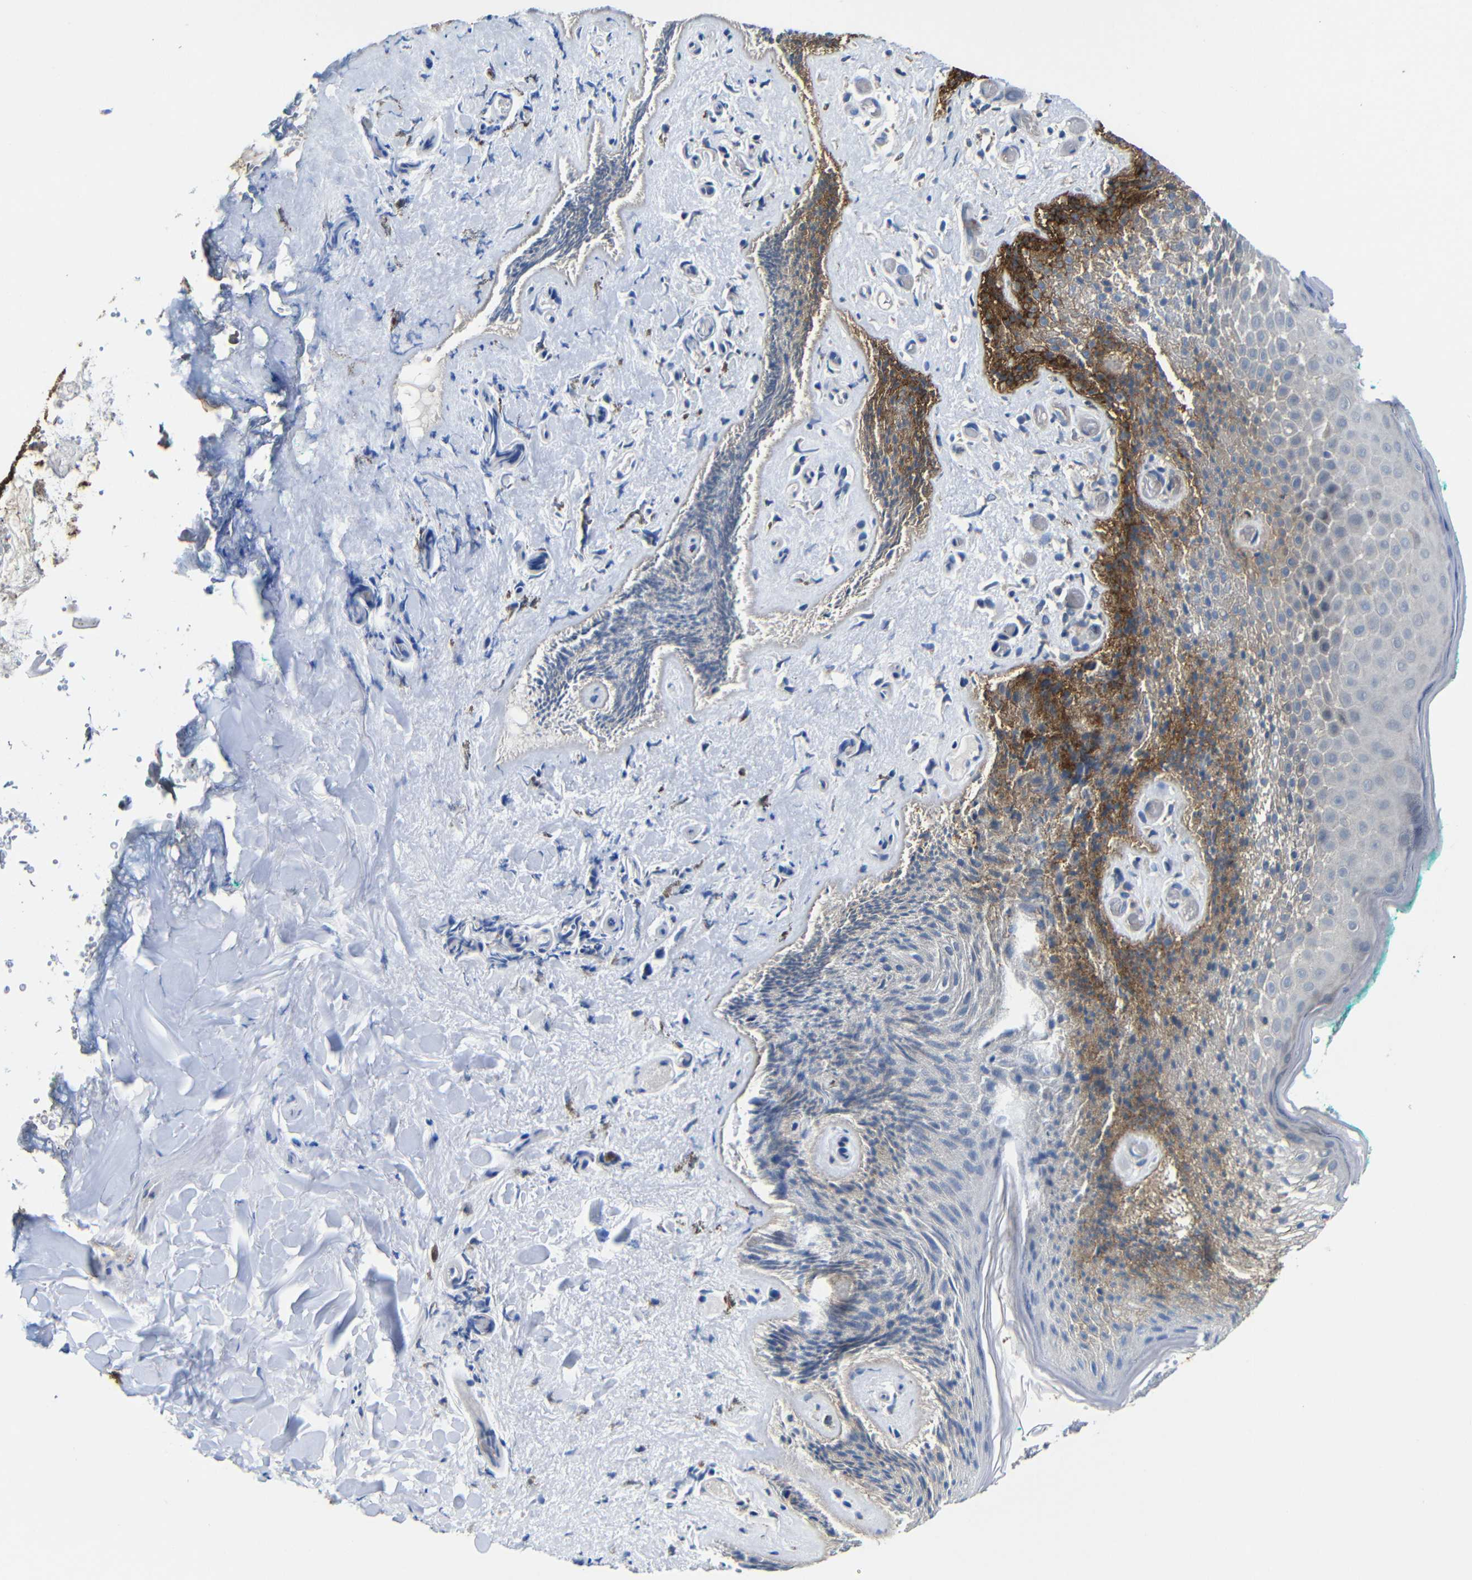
{"staining": {"intensity": "strong", "quantity": "<25%", "location": "cytoplasmic/membranous"}, "tissue": "skin", "cell_type": "Epidermal cells", "image_type": "normal", "snomed": [{"axis": "morphology", "description": "Normal tissue, NOS"}, {"axis": "topography", "description": "Anal"}], "caption": "Unremarkable skin was stained to show a protein in brown. There is medium levels of strong cytoplasmic/membranous positivity in about <25% of epidermal cells.", "gene": "ZNF90", "patient": {"sex": "male", "age": 74}}